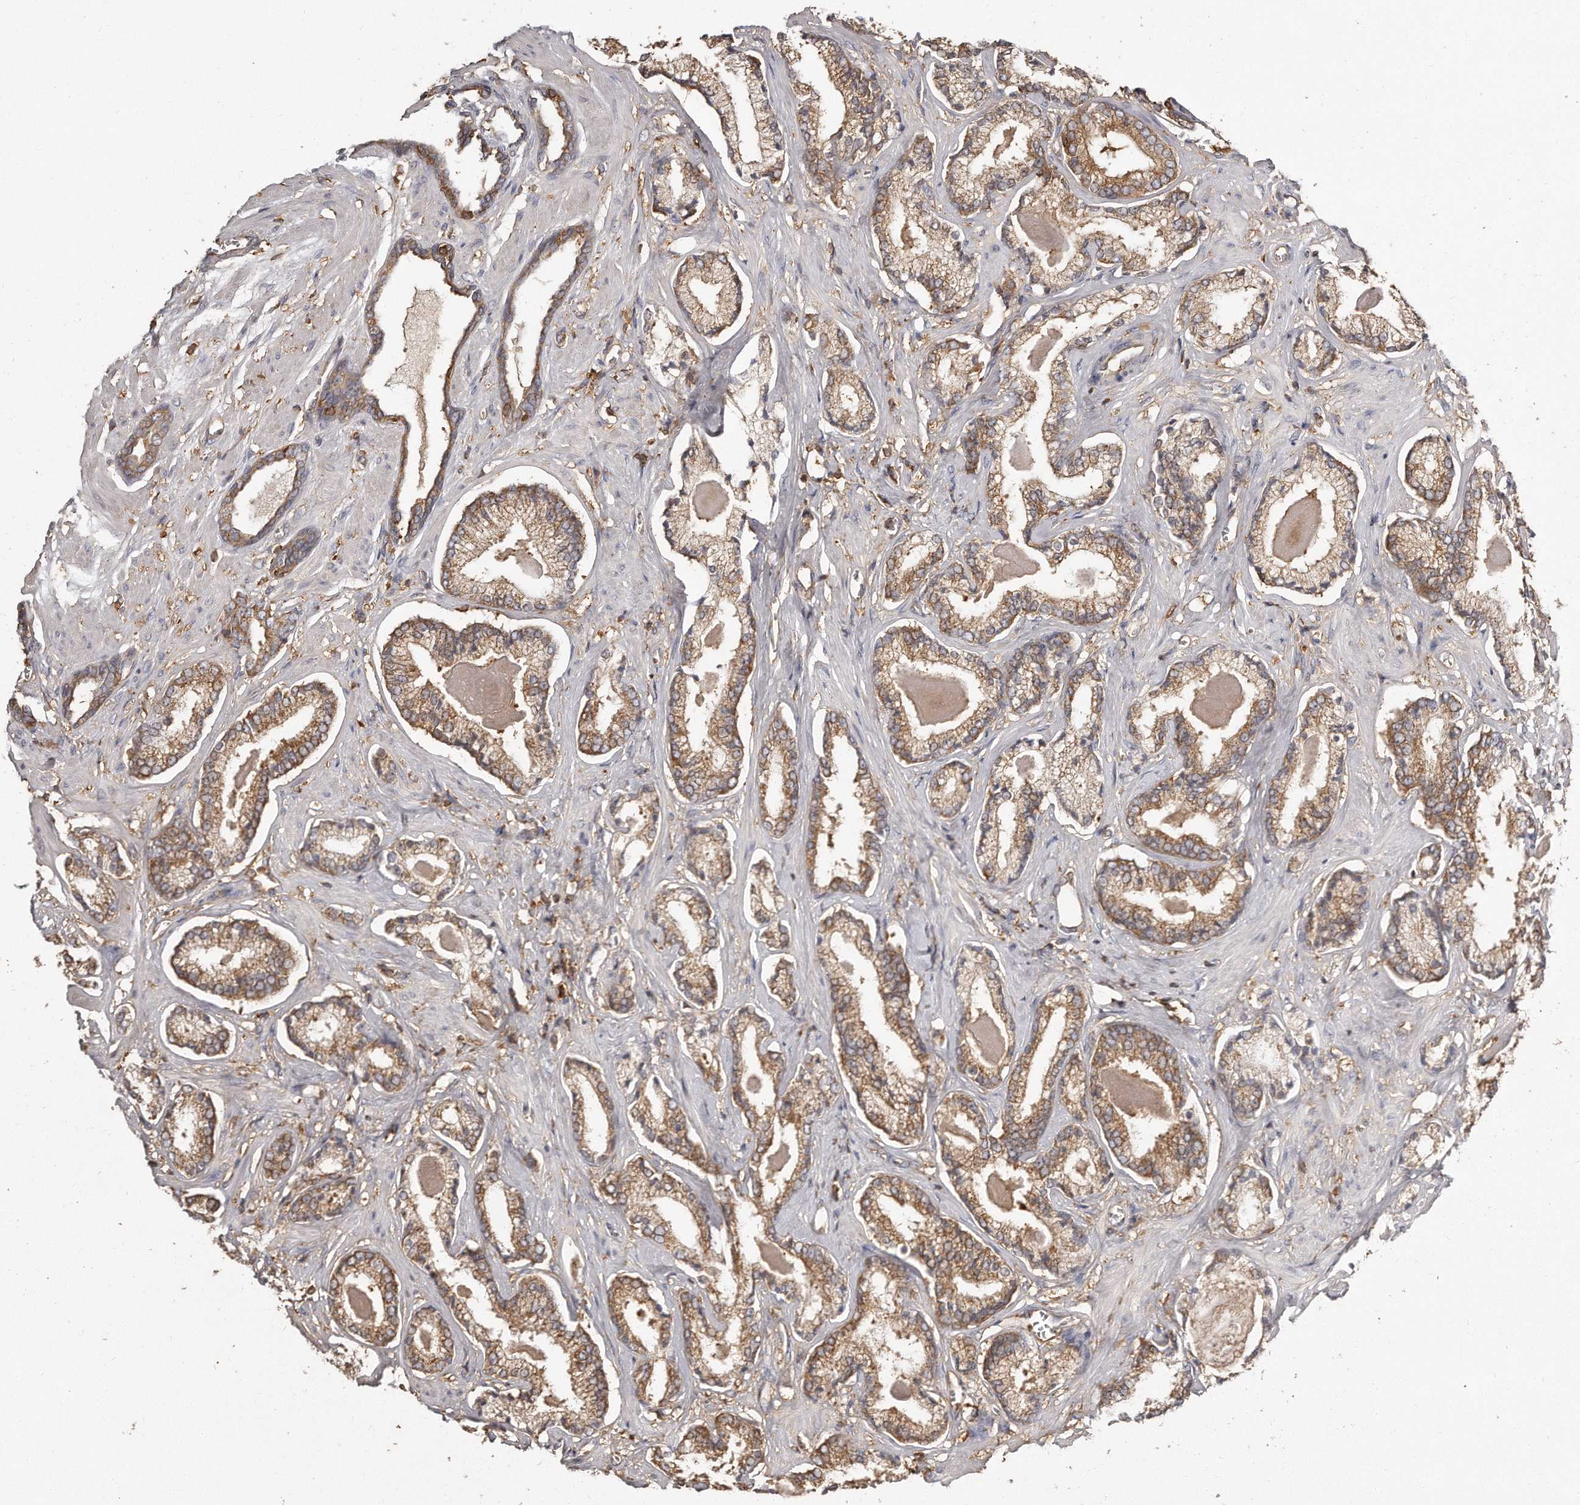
{"staining": {"intensity": "moderate", "quantity": ">75%", "location": "cytoplasmic/membranous"}, "tissue": "prostate cancer", "cell_type": "Tumor cells", "image_type": "cancer", "snomed": [{"axis": "morphology", "description": "Adenocarcinoma, Low grade"}, {"axis": "topography", "description": "Prostate"}], "caption": "Immunohistochemistry micrograph of neoplastic tissue: human prostate adenocarcinoma (low-grade) stained using immunohistochemistry (IHC) demonstrates medium levels of moderate protein expression localized specifically in the cytoplasmic/membranous of tumor cells, appearing as a cytoplasmic/membranous brown color.", "gene": "CAP1", "patient": {"sex": "male", "age": 70}}